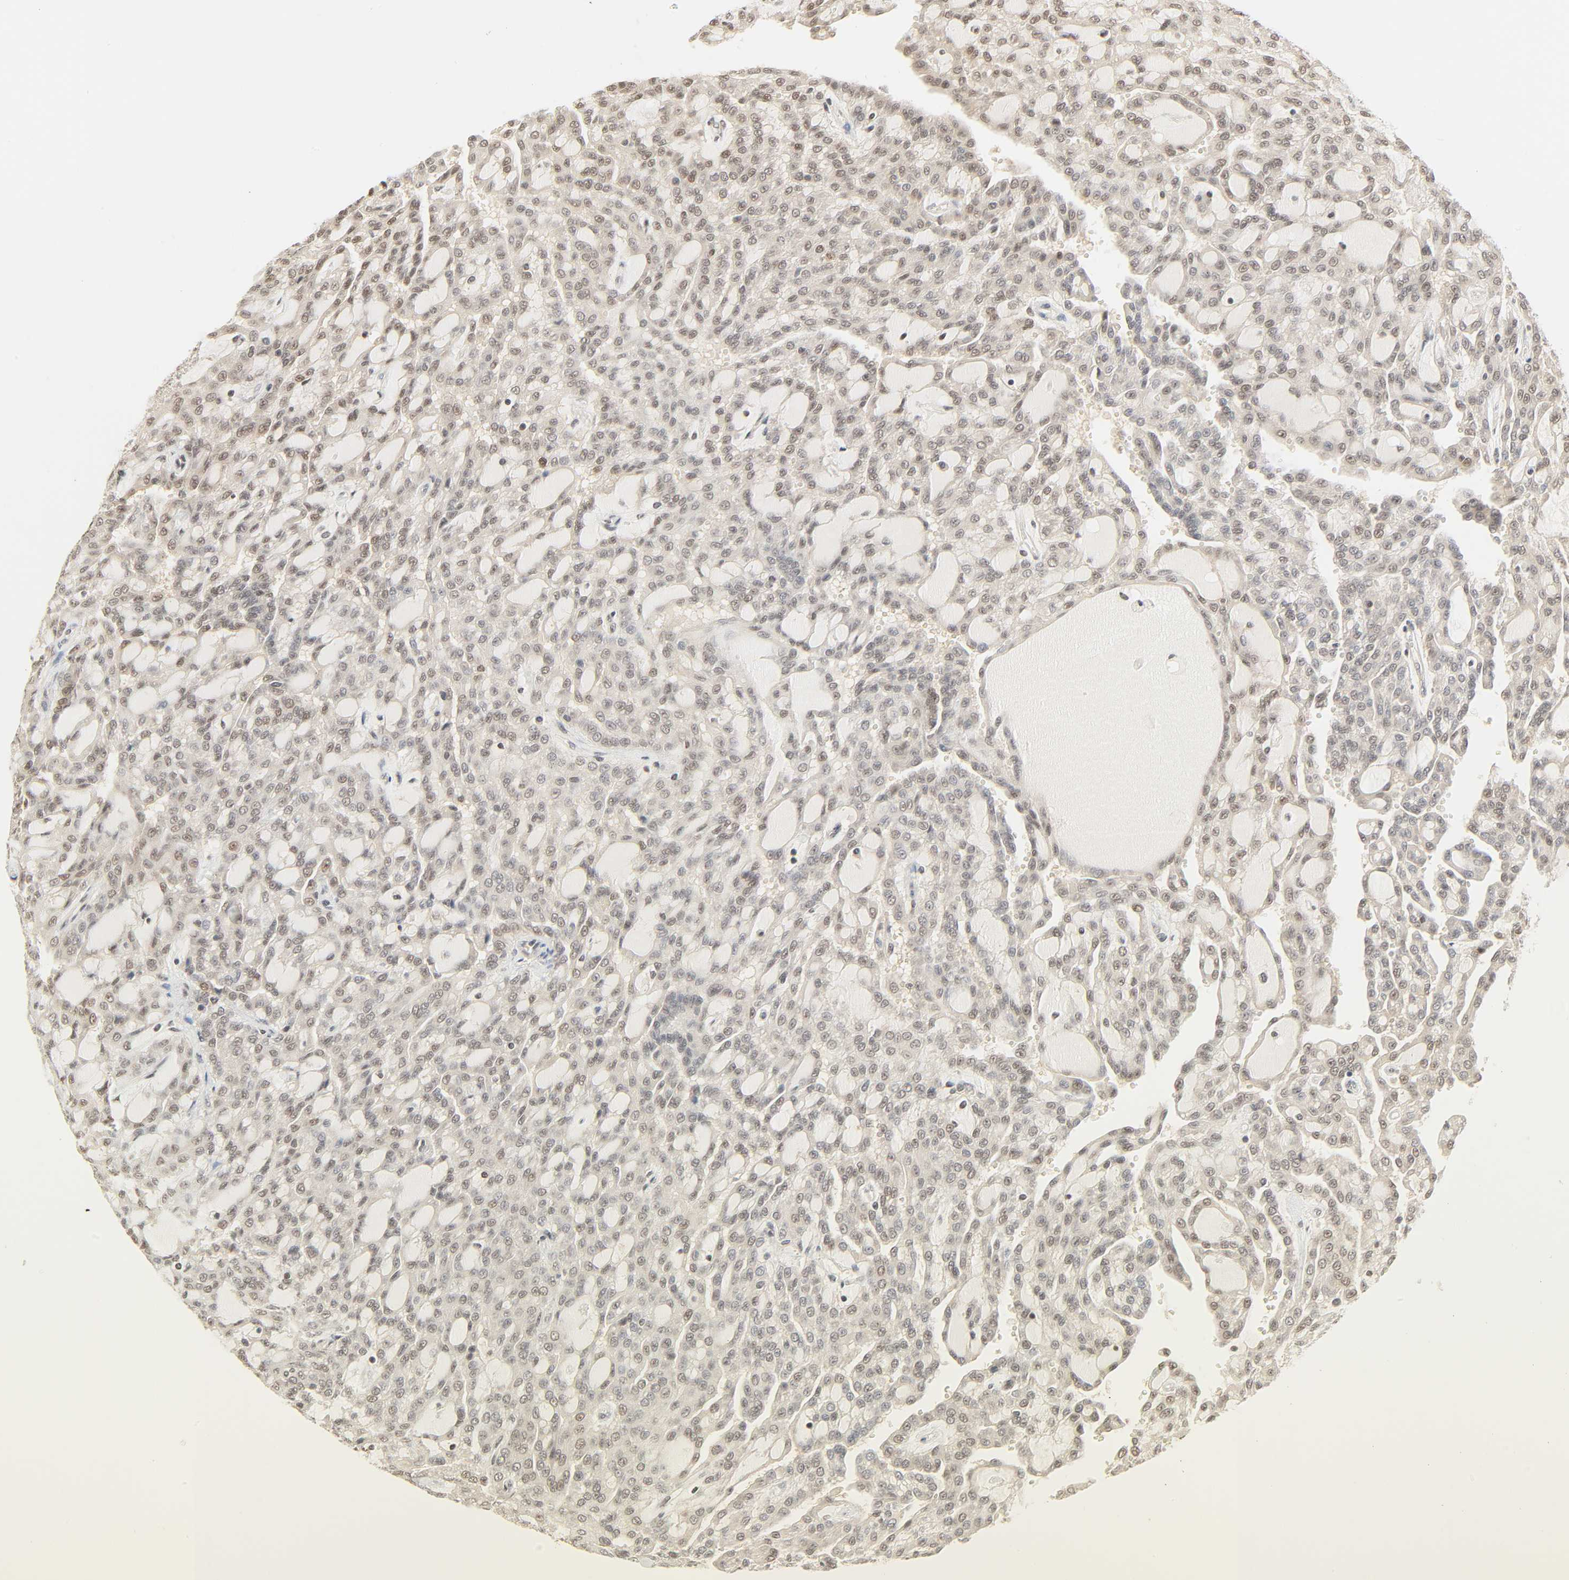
{"staining": {"intensity": "negative", "quantity": "none", "location": "none"}, "tissue": "renal cancer", "cell_type": "Tumor cells", "image_type": "cancer", "snomed": [{"axis": "morphology", "description": "Adenocarcinoma, NOS"}, {"axis": "topography", "description": "Kidney"}], "caption": "The immunohistochemistry (IHC) photomicrograph has no significant expression in tumor cells of renal adenocarcinoma tissue. (Brightfield microscopy of DAB (3,3'-diaminobenzidine) IHC at high magnification).", "gene": "UBC", "patient": {"sex": "male", "age": 63}}